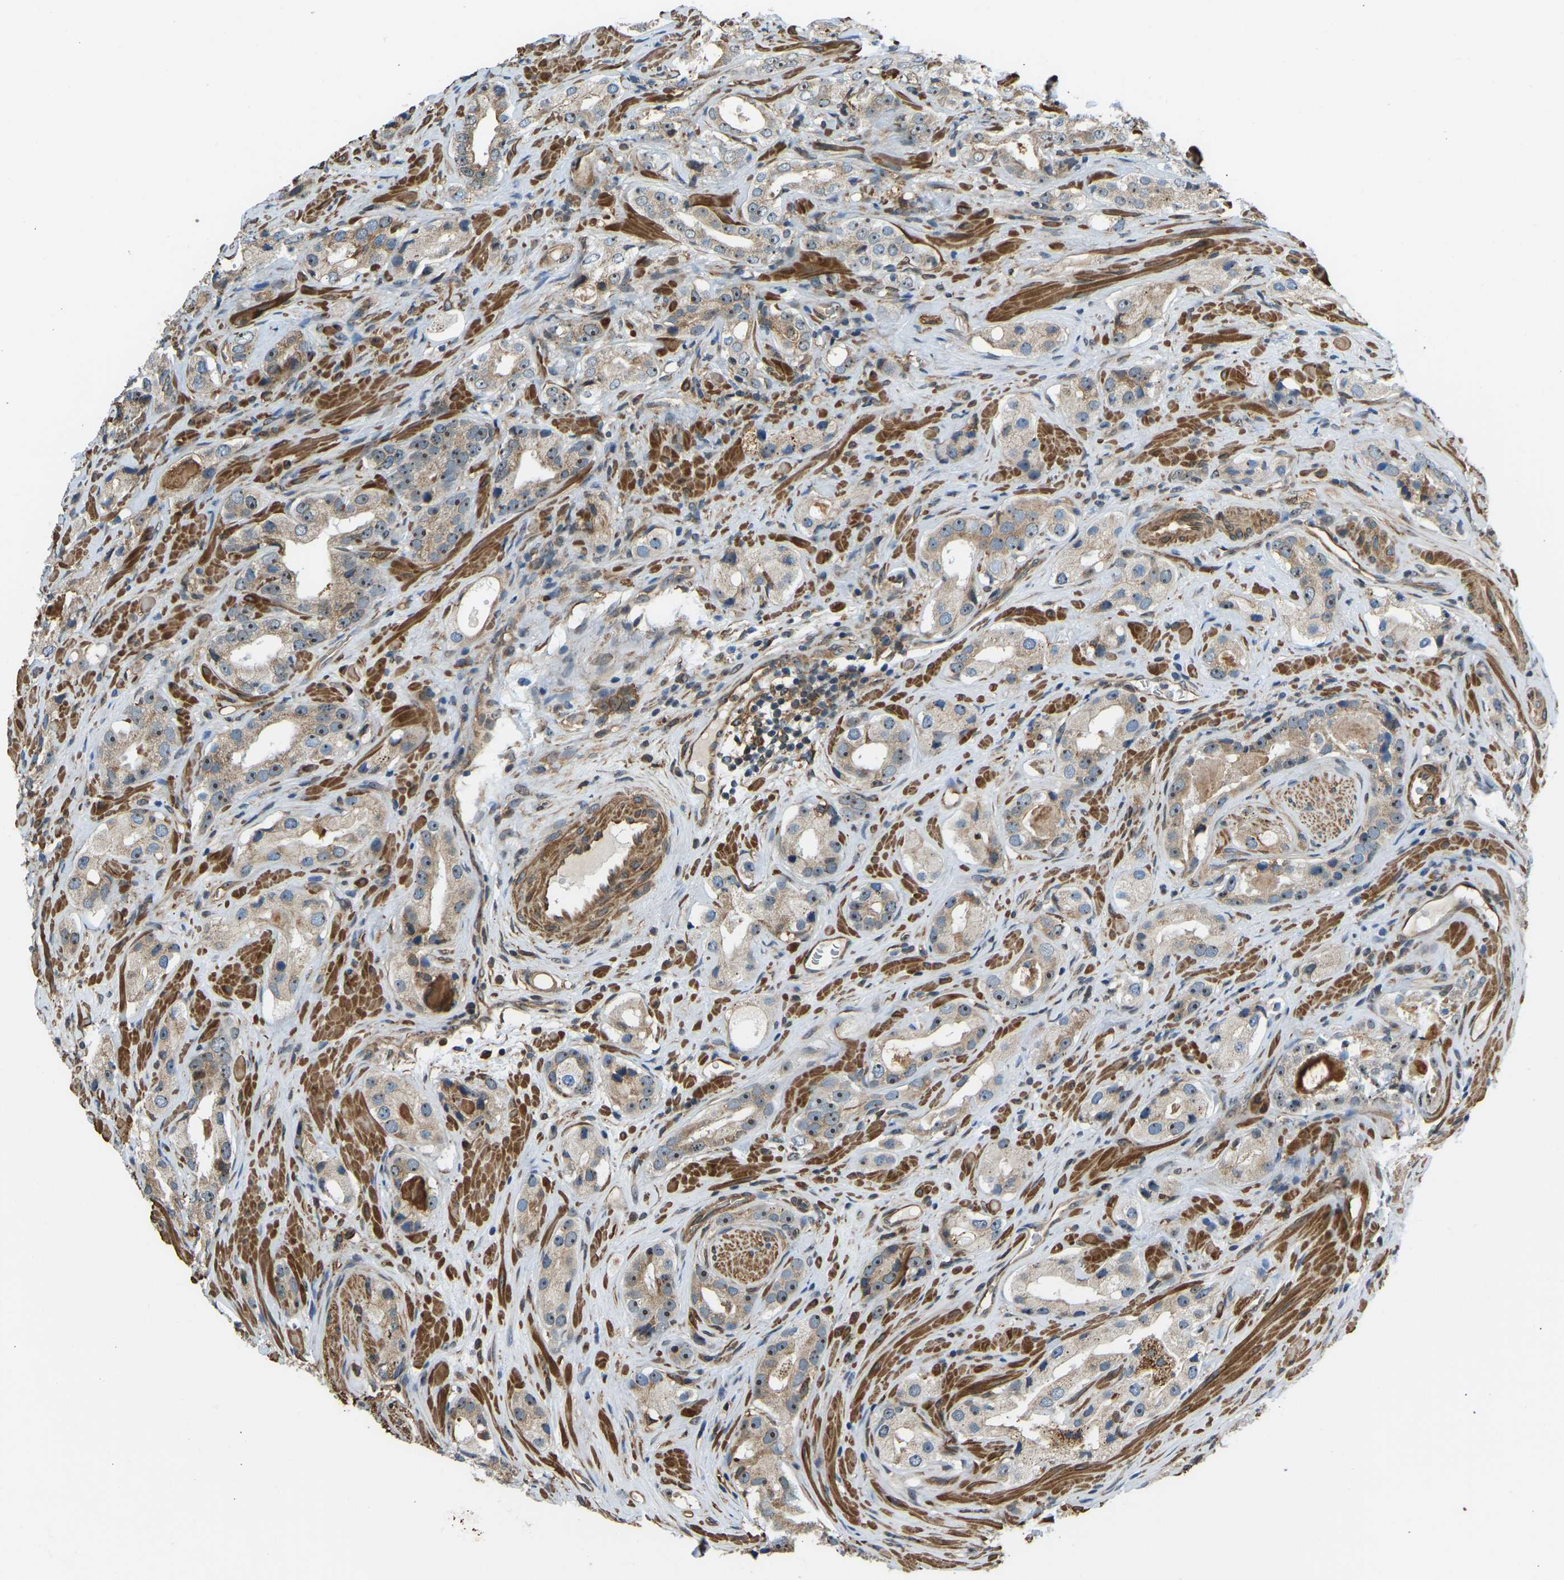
{"staining": {"intensity": "moderate", "quantity": "25%-75%", "location": "cytoplasmic/membranous,nuclear"}, "tissue": "prostate cancer", "cell_type": "Tumor cells", "image_type": "cancer", "snomed": [{"axis": "morphology", "description": "Adenocarcinoma, High grade"}, {"axis": "topography", "description": "Prostate"}], "caption": "Immunohistochemical staining of prostate cancer (high-grade adenocarcinoma) demonstrates medium levels of moderate cytoplasmic/membranous and nuclear protein positivity in about 25%-75% of tumor cells.", "gene": "OS9", "patient": {"sex": "male", "age": 63}}